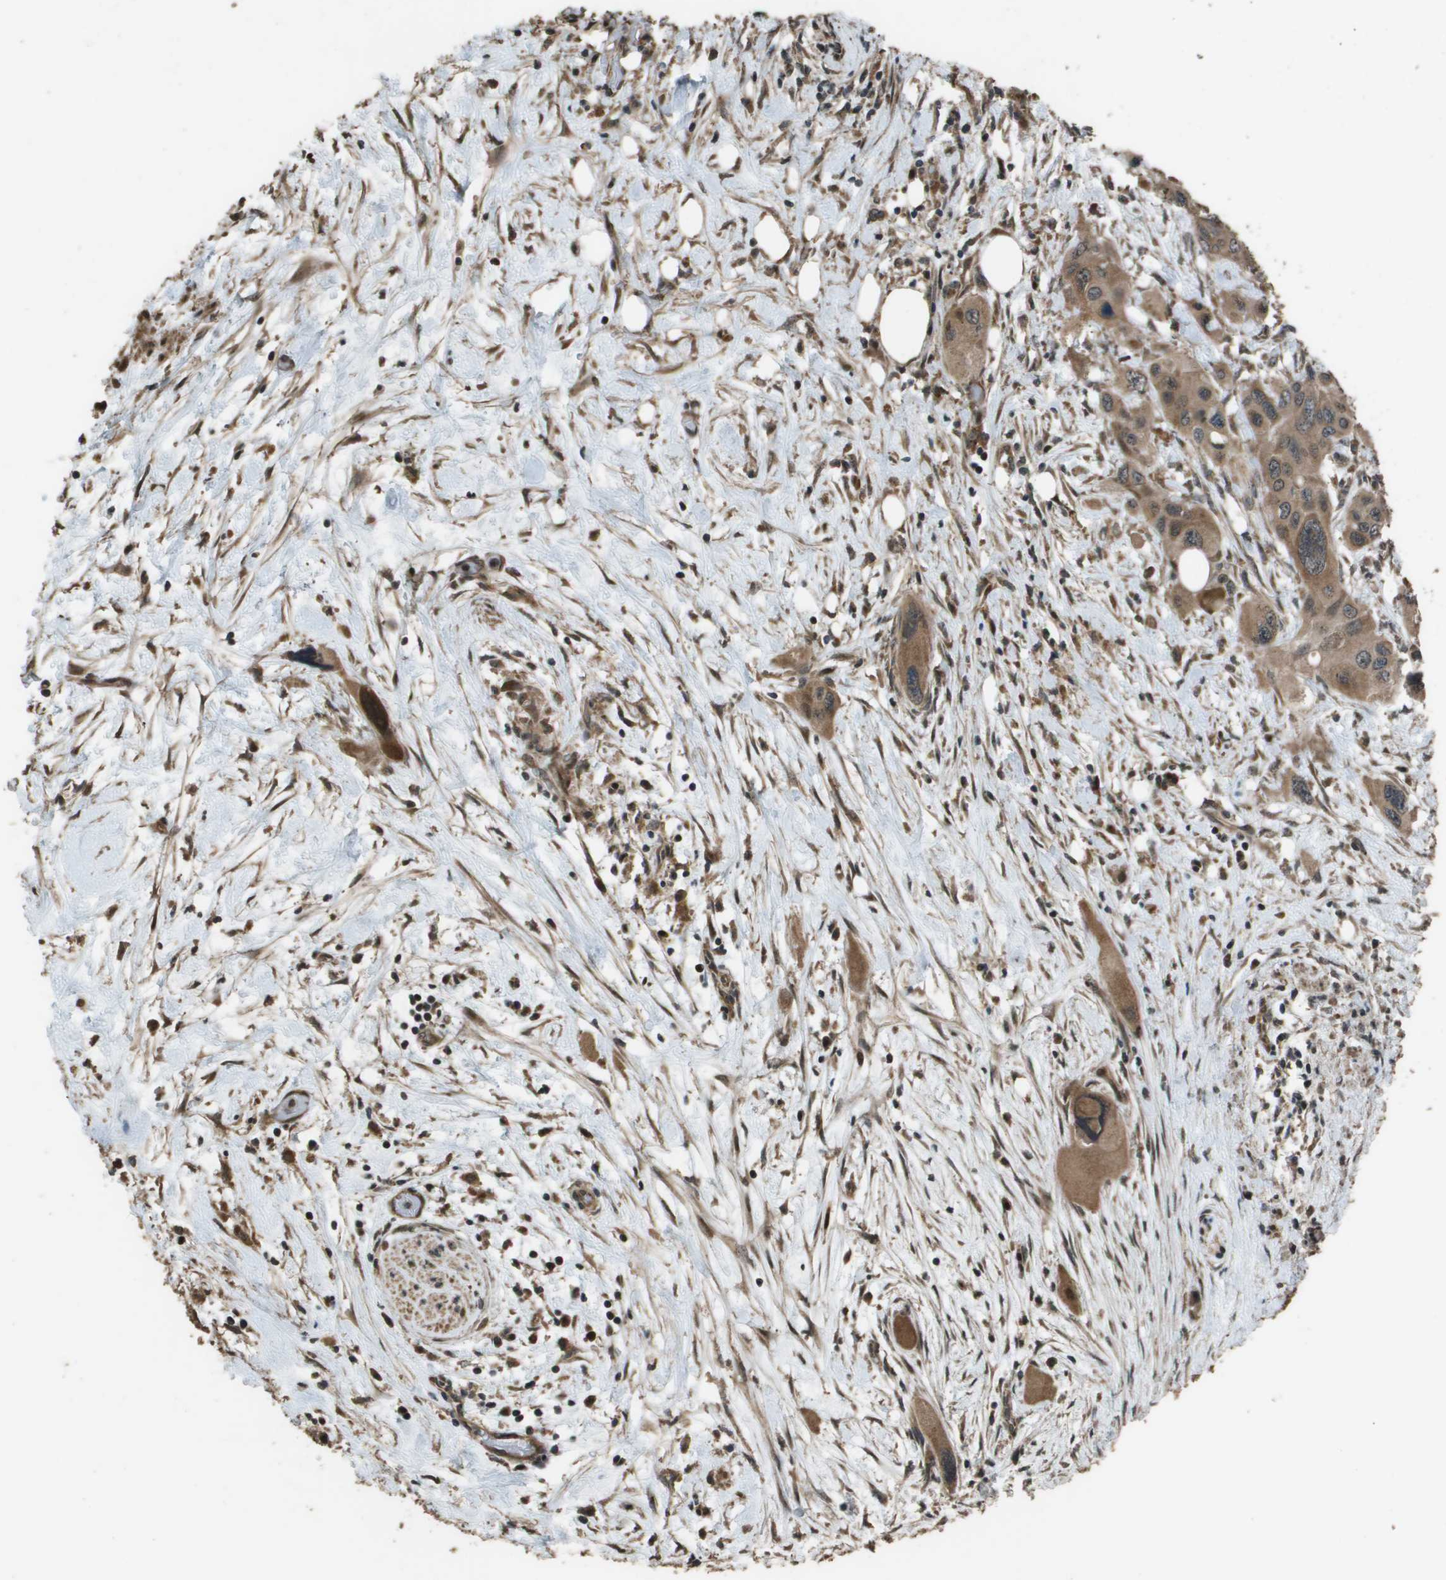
{"staining": {"intensity": "moderate", "quantity": ">75%", "location": "cytoplasmic/membranous"}, "tissue": "pancreatic cancer", "cell_type": "Tumor cells", "image_type": "cancer", "snomed": [{"axis": "morphology", "description": "Adenocarcinoma, NOS"}, {"axis": "topography", "description": "Pancreas"}], "caption": "Protein staining of pancreatic cancer tissue reveals moderate cytoplasmic/membranous staining in about >75% of tumor cells. (DAB = brown stain, brightfield microscopy at high magnification).", "gene": "FIG4", "patient": {"sex": "male", "age": 73}}